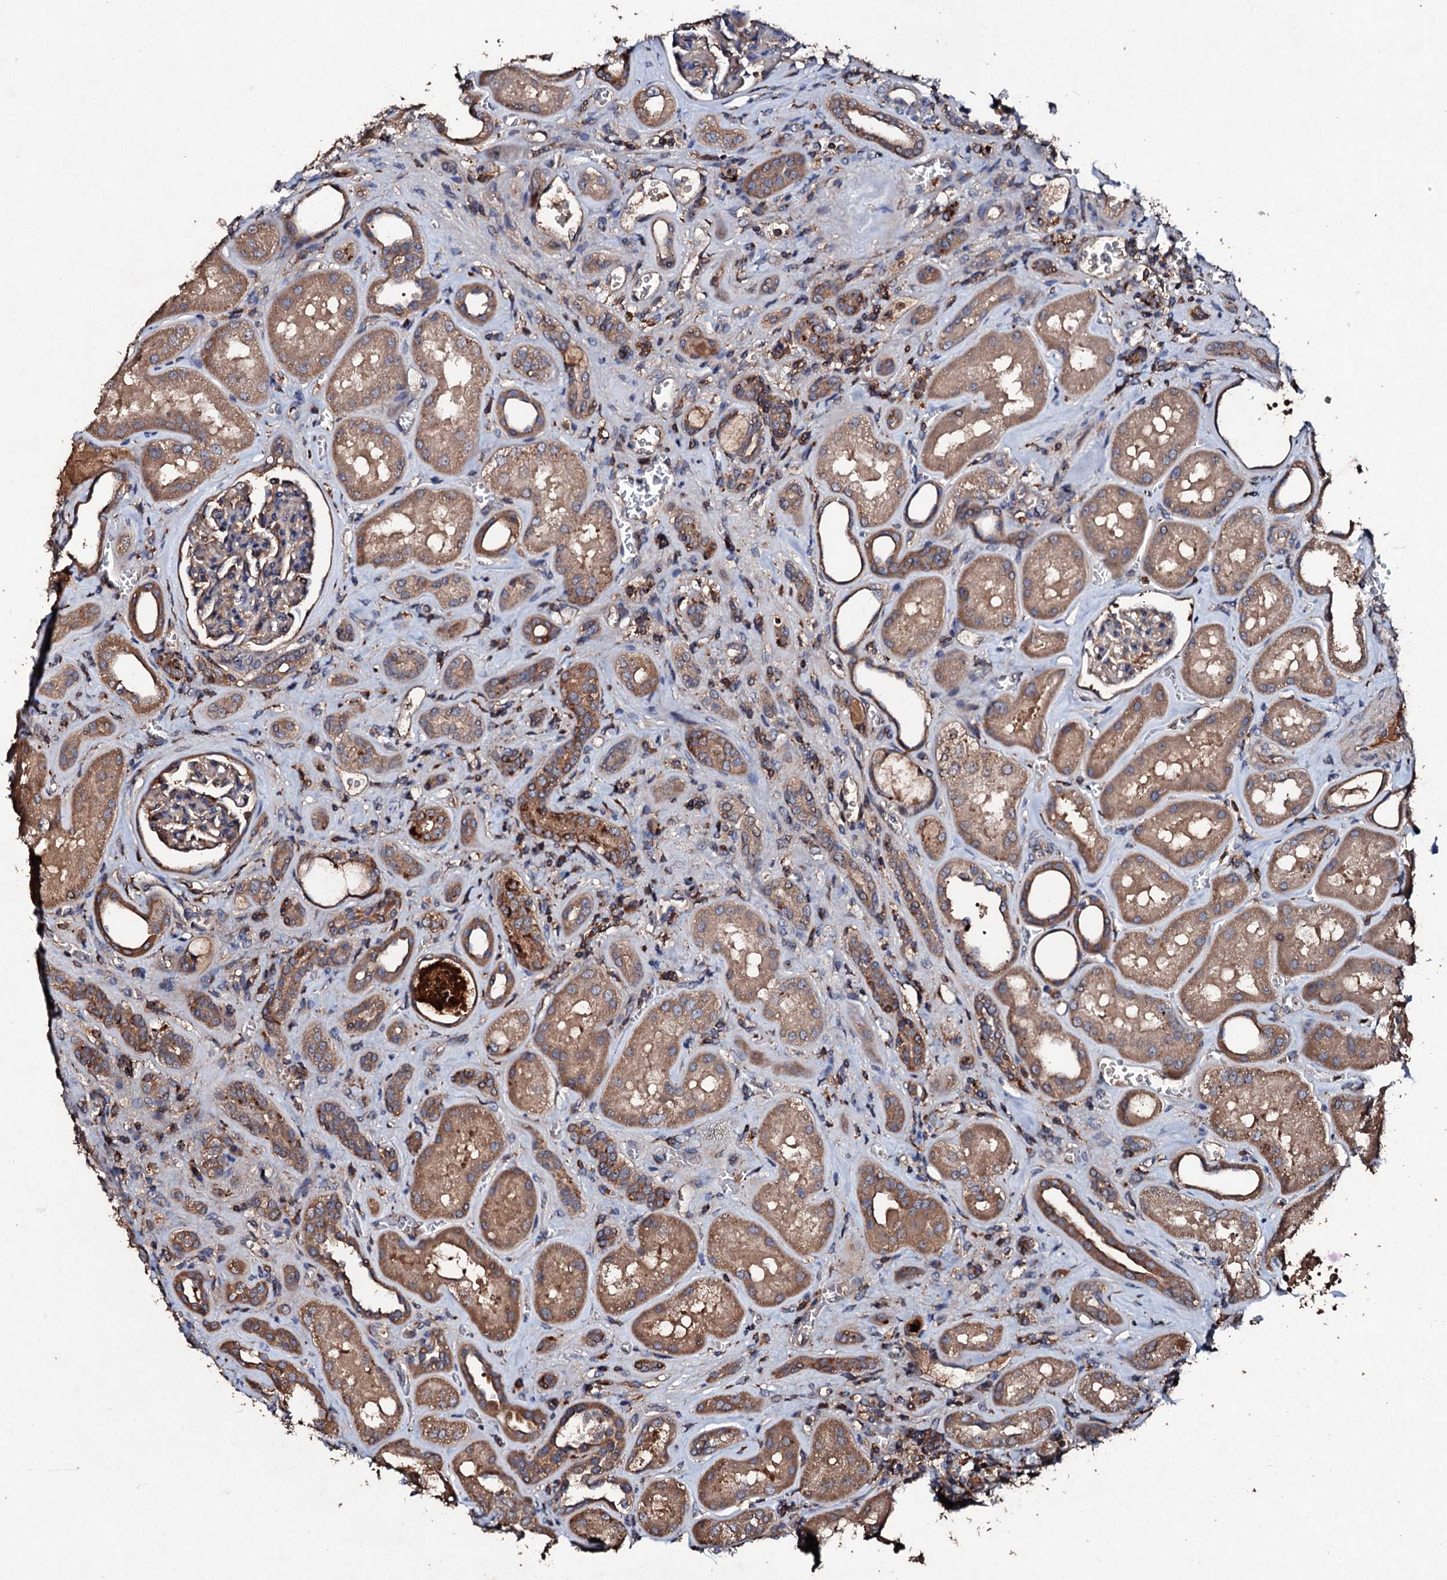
{"staining": {"intensity": "moderate", "quantity": "<25%", "location": "cytoplasmic/membranous"}, "tissue": "kidney", "cell_type": "Cells in glomeruli", "image_type": "normal", "snomed": [{"axis": "morphology", "description": "Normal tissue, NOS"}, {"axis": "morphology", "description": "Adenocarcinoma, NOS"}, {"axis": "topography", "description": "Kidney"}], "caption": "Immunohistochemistry (IHC) image of normal kidney: human kidney stained using immunohistochemistry displays low levels of moderate protein expression localized specifically in the cytoplasmic/membranous of cells in glomeruli, appearing as a cytoplasmic/membranous brown color.", "gene": "KERA", "patient": {"sex": "female", "age": 68}}